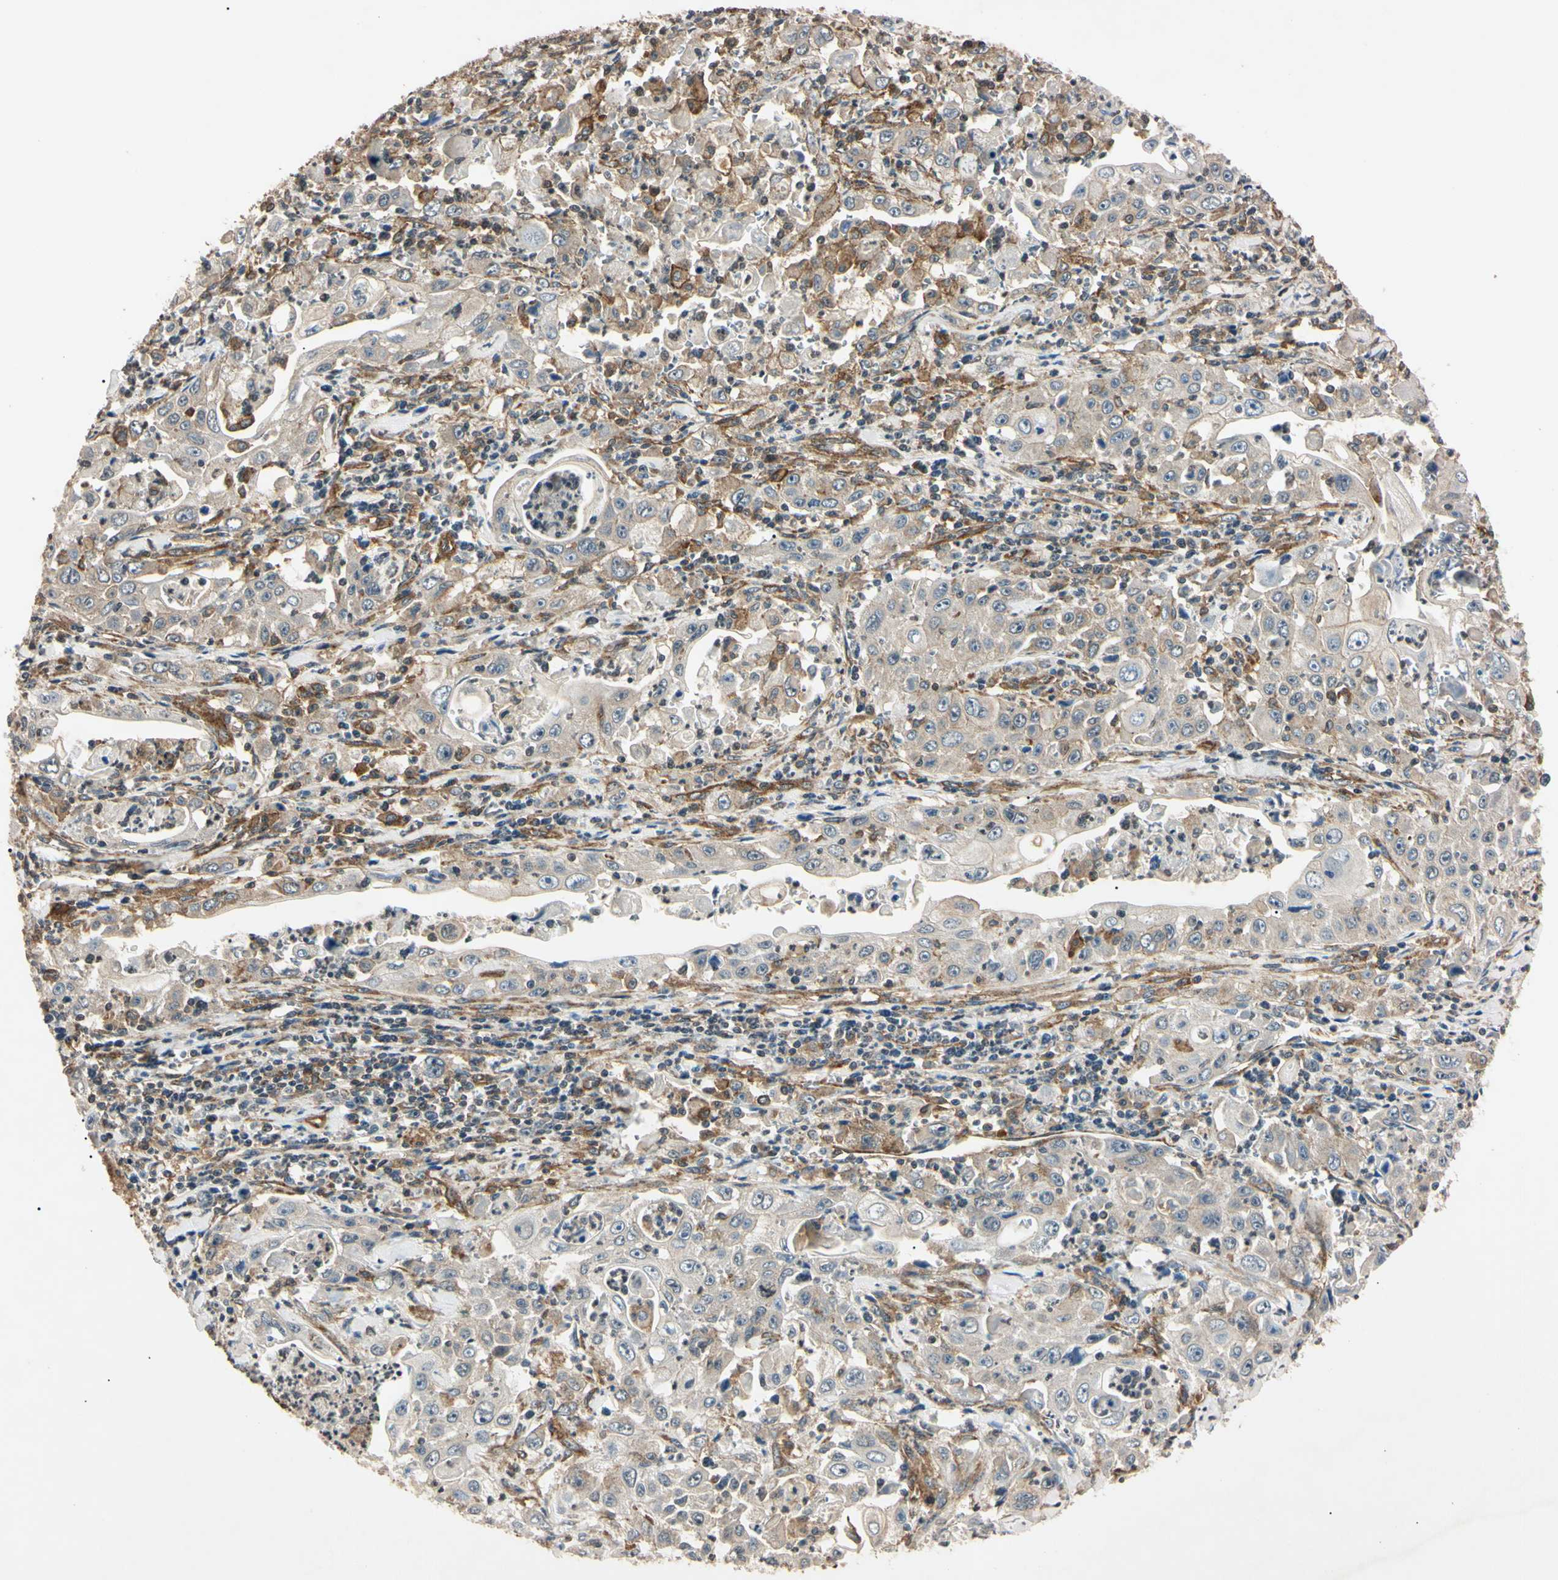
{"staining": {"intensity": "weak", "quantity": "25%-75%", "location": "cytoplasmic/membranous"}, "tissue": "pancreatic cancer", "cell_type": "Tumor cells", "image_type": "cancer", "snomed": [{"axis": "morphology", "description": "Adenocarcinoma, NOS"}, {"axis": "topography", "description": "Pancreas"}], "caption": "Immunohistochemical staining of human pancreatic cancer (adenocarcinoma) reveals low levels of weak cytoplasmic/membranous expression in about 25%-75% of tumor cells.", "gene": "EPN1", "patient": {"sex": "male", "age": 70}}